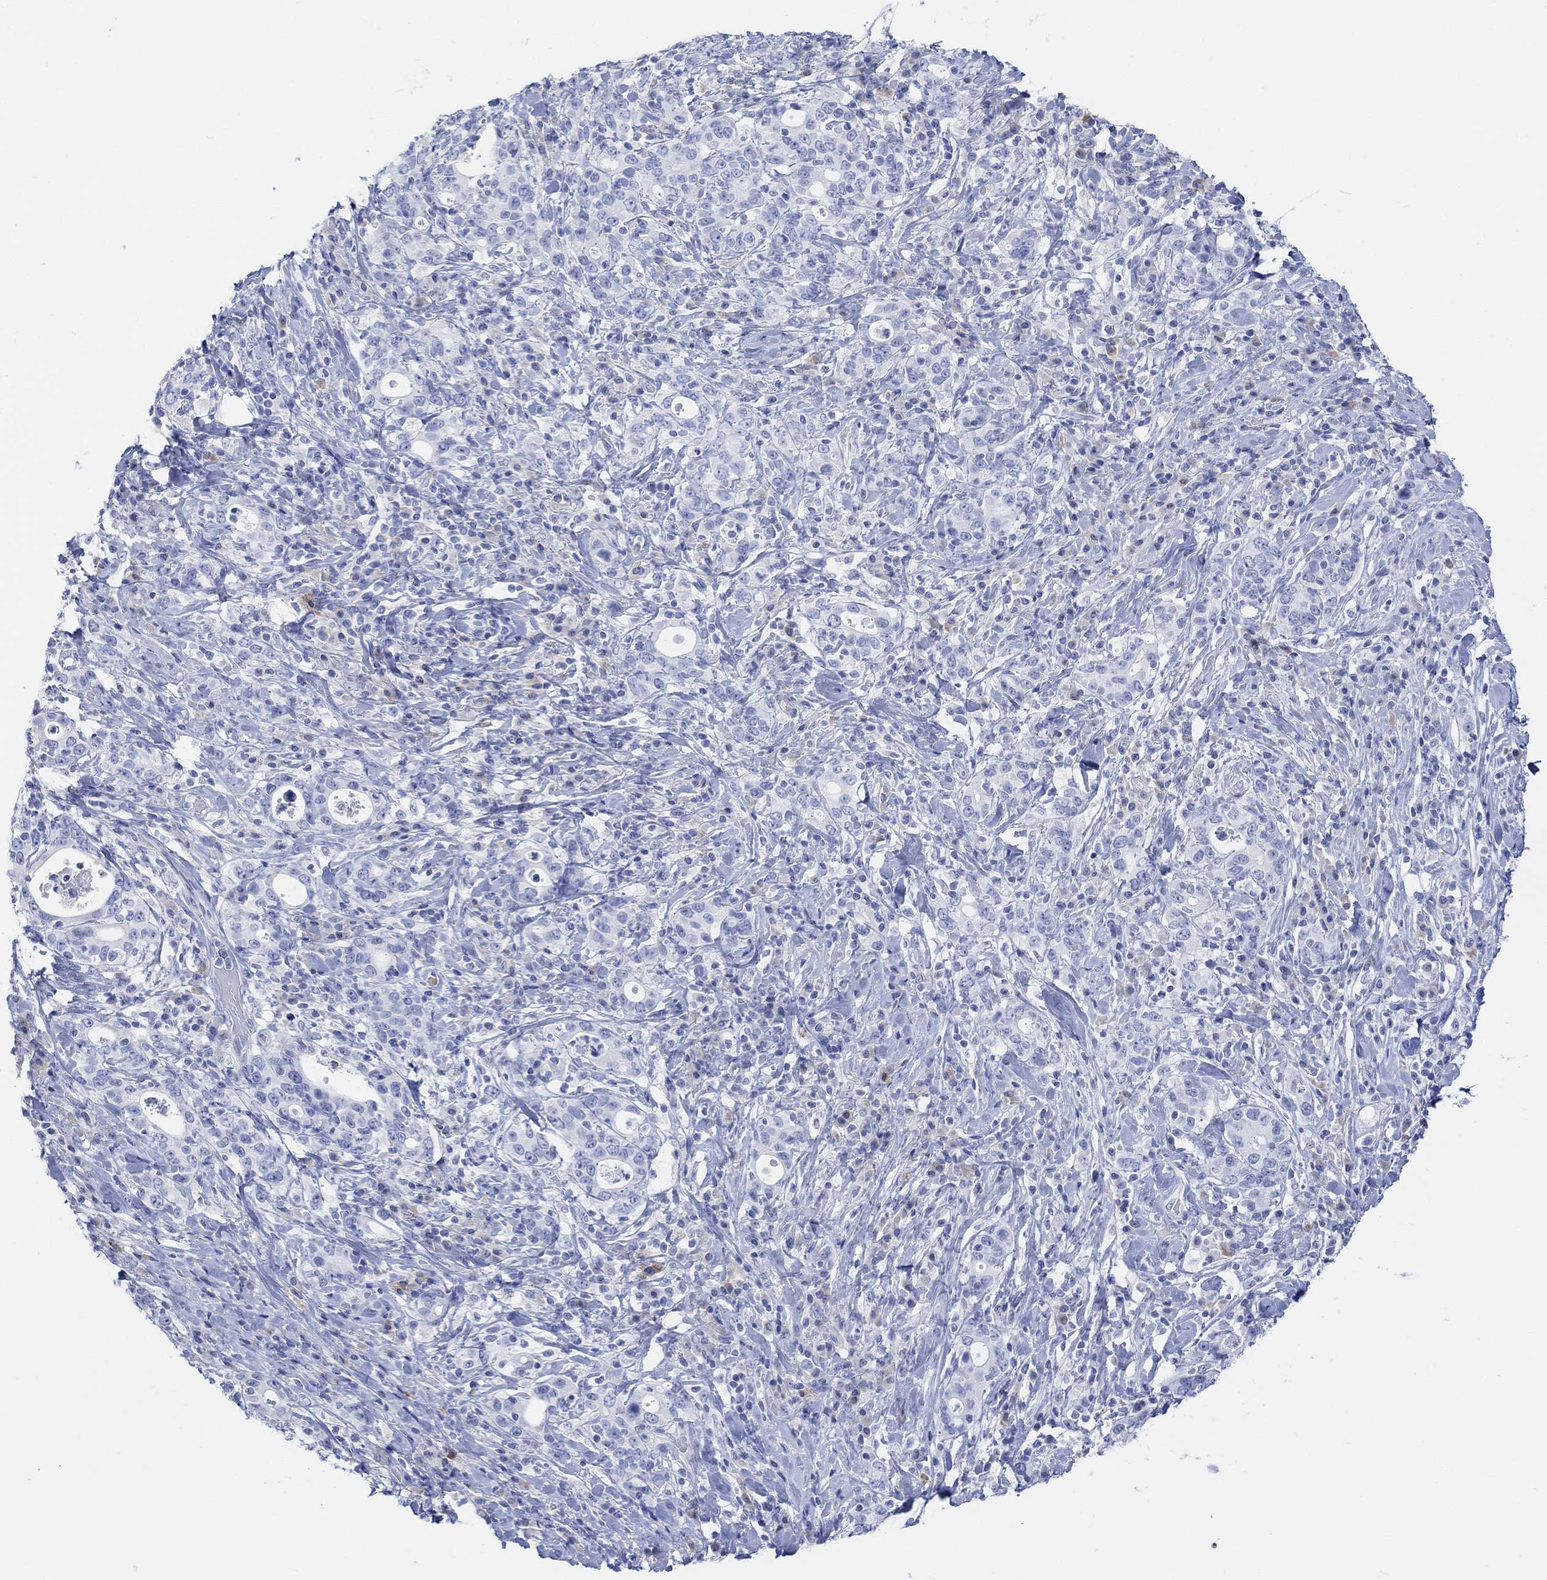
{"staining": {"intensity": "negative", "quantity": "none", "location": "none"}, "tissue": "stomach cancer", "cell_type": "Tumor cells", "image_type": "cancer", "snomed": [{"axis": "morphology", "description": "Adenocarcinoma, NOS"}, {"axis": "topography", "description": "Stomach"}], "caption": "Micrograph shows no protein staining in tumor cells of adenocarcinoma (stomach) tissue.", "gene": "GNG13", "patient": {"sex": "male", "age": 79}}